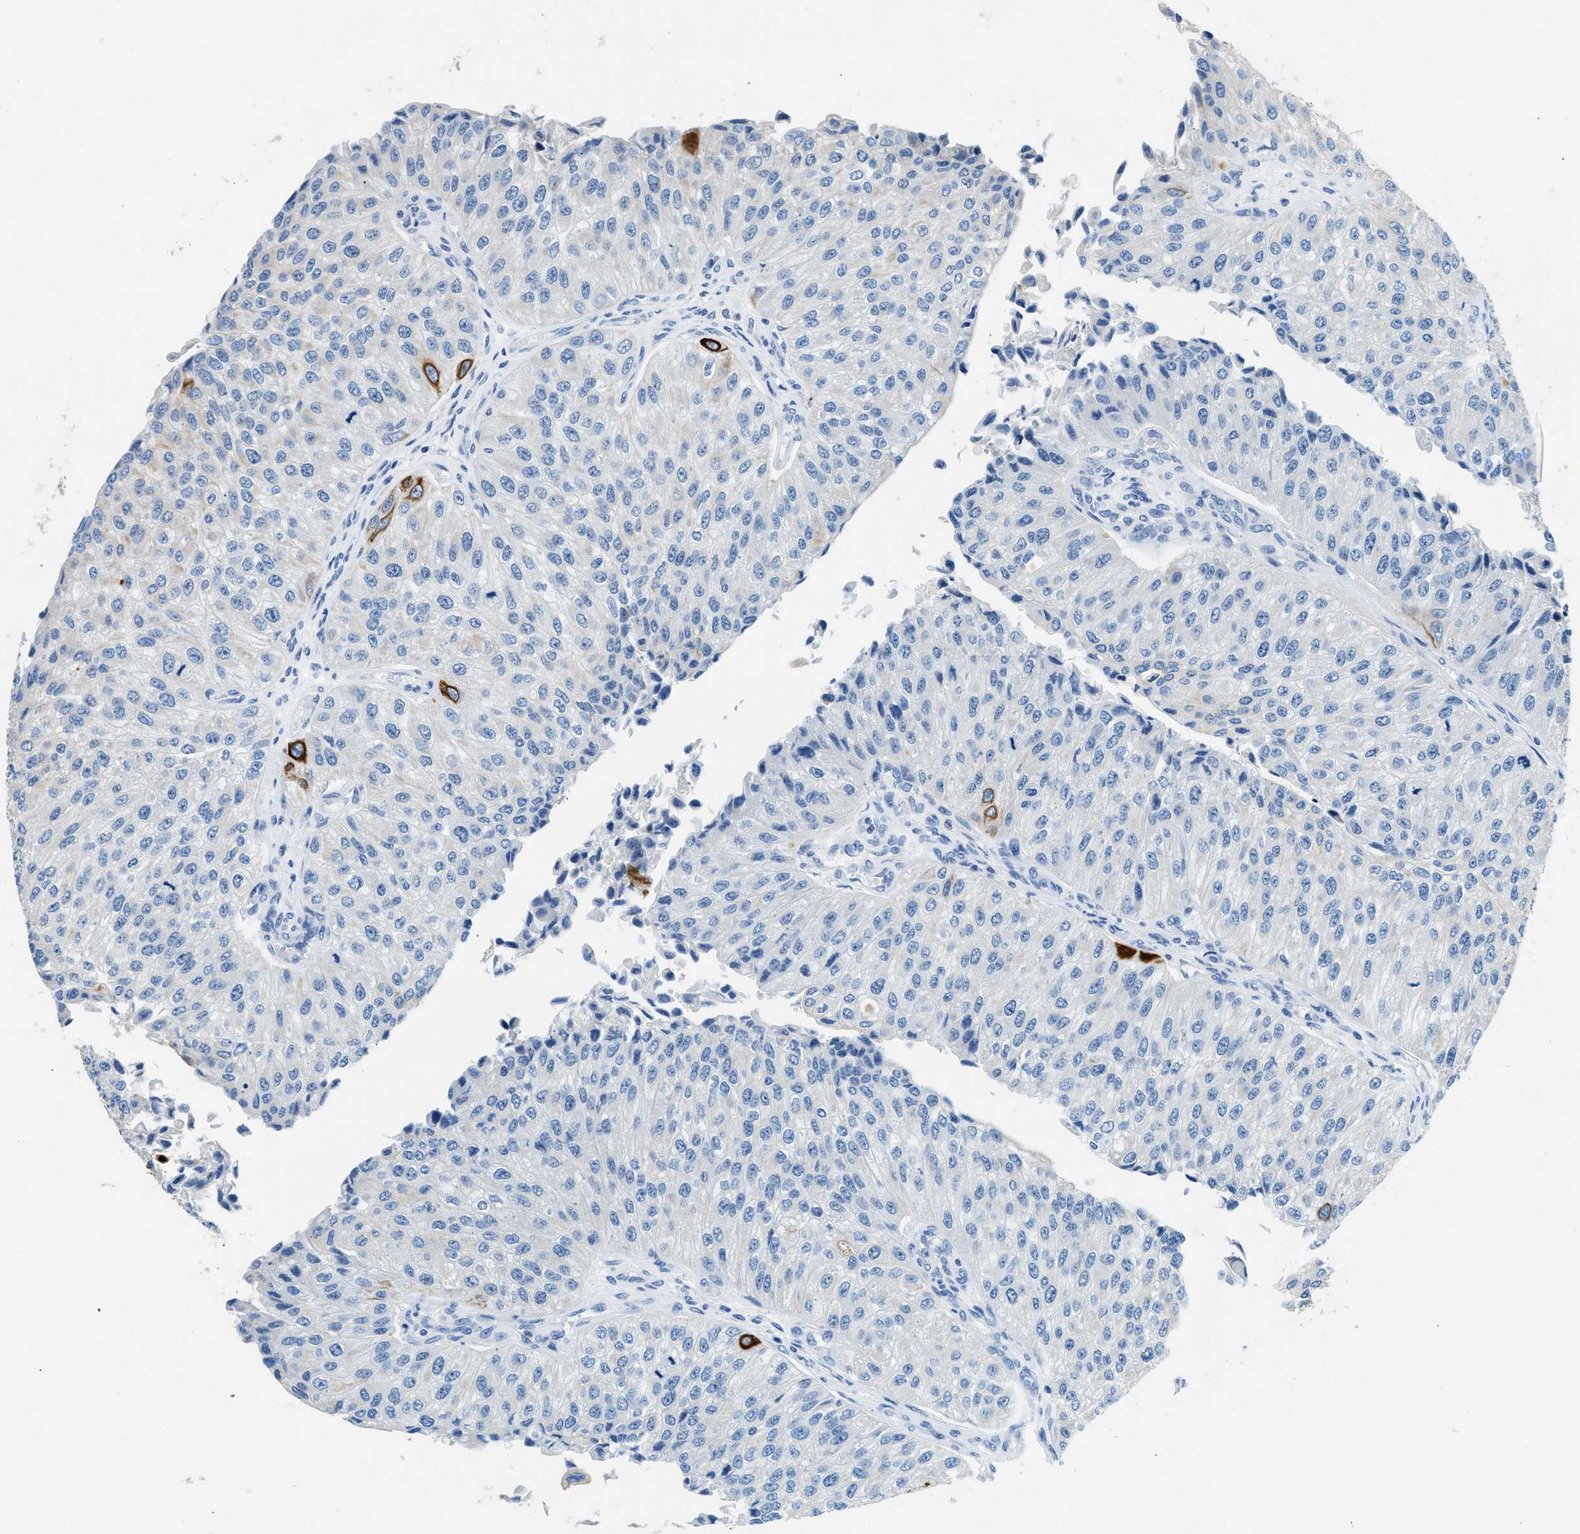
{"staining": {"intensity": "moderate", "quantity": "<25%", "location": "cytoplasmic/membranous"}, "tissue": "urothelial cancer", "cell_type": "Tumor cells", "image_type": "cancer", "snomed": [{"axis": "morphology", "description": "Urothelial carcinoma, High grade"}, {"axis": "topography", "description": "Kidney"}, {"axis": "topography", "description": "Urinary bladder"}], "caption": "IHC micrograph of neoplastic tissue: urothelial cancer stained using IHC demonstrates low levels of moderate protein expression localized specifically in the cytoplasmic/membranous of tumor cells, appearing as a cytoplasmic/membranous brown color.", "gene": "CFAP20", "patient": {"sex": "male", "age": 77}}